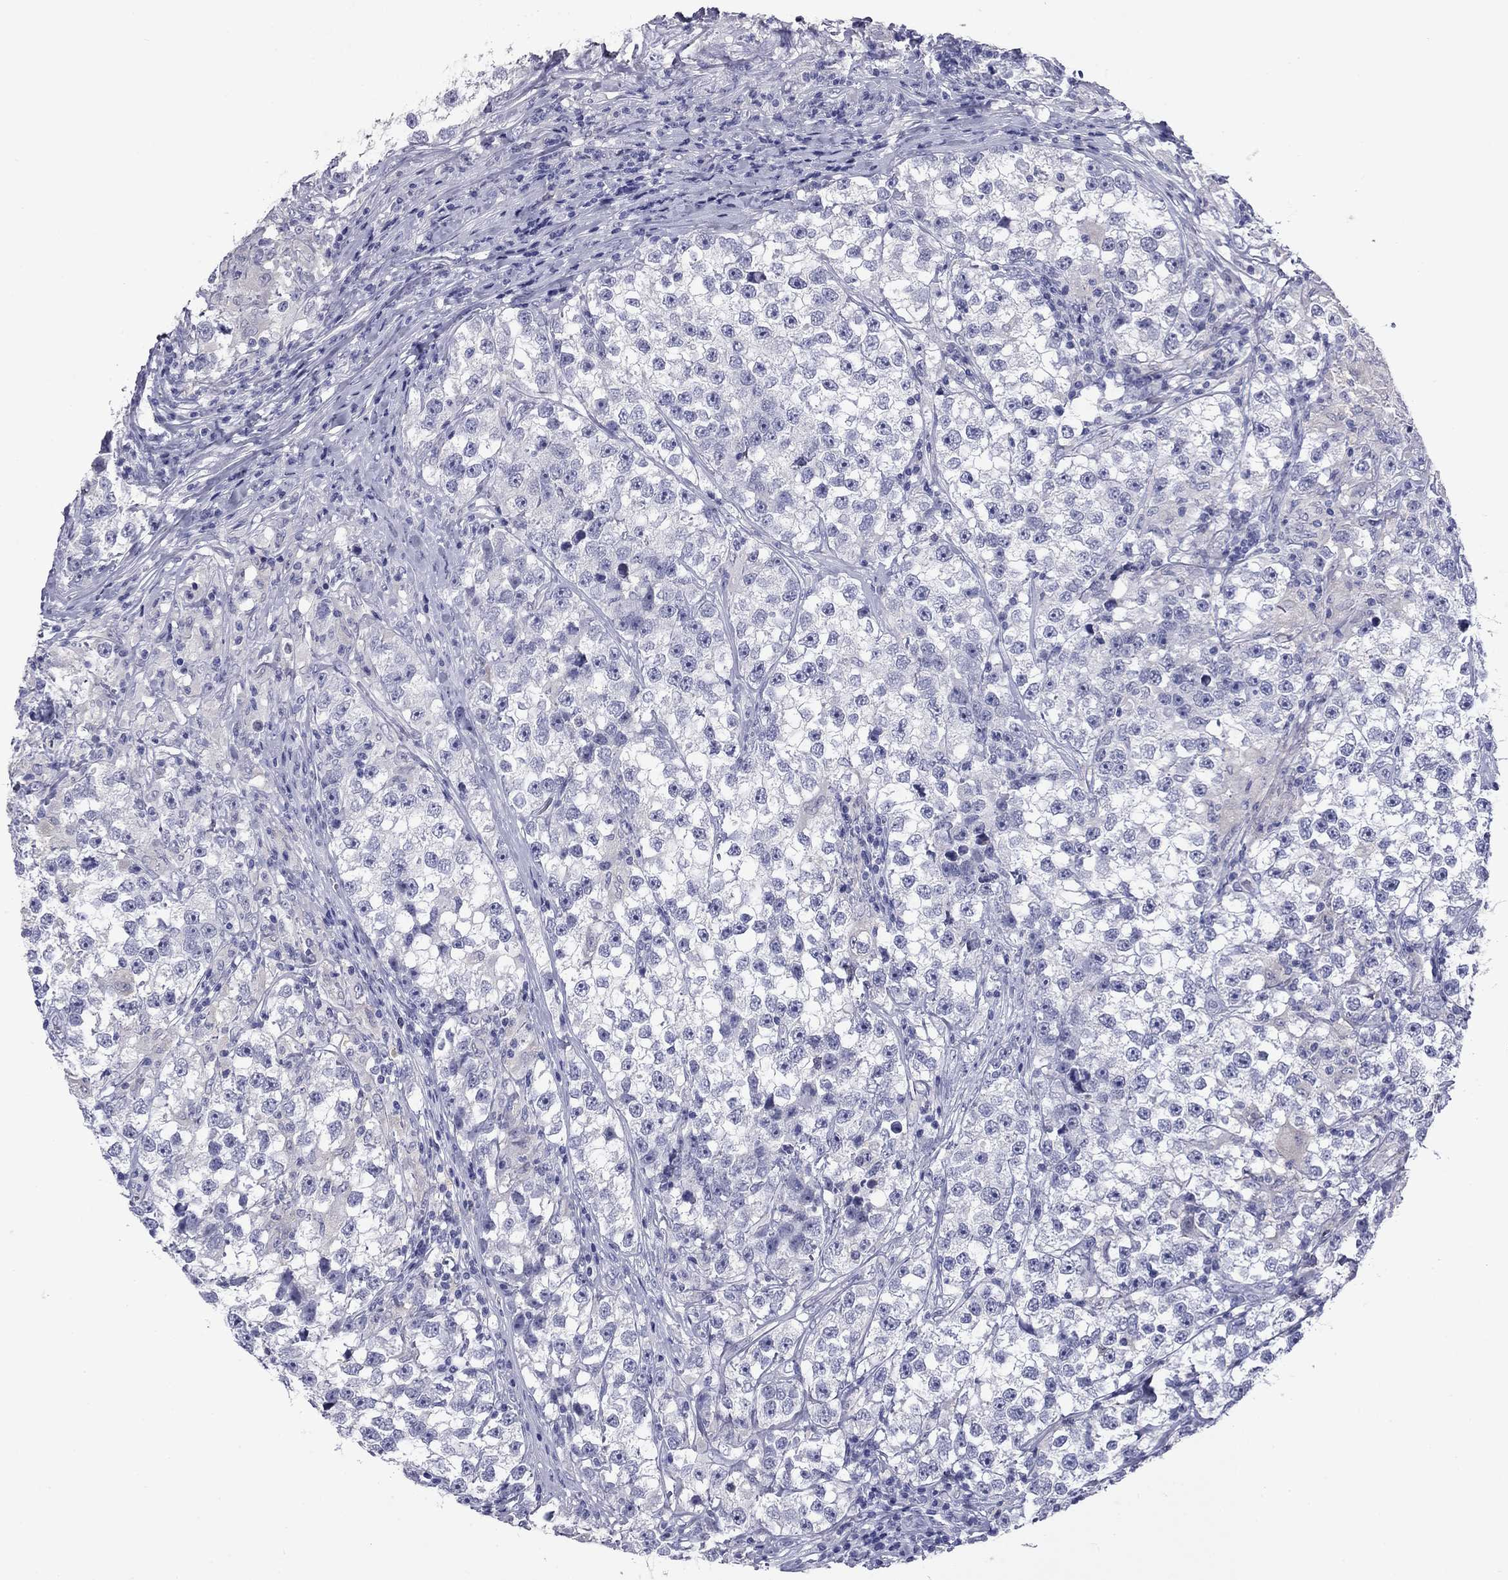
{"staining": {"intensity": "negative", "quantity": "none", "location": "none"}, "tissue": "testis cancer", "cell_type": "Tumor cells", "image_type": "cancer", "snomed": [{"axis": "morphology", "description": "Seminoma, NOS"}, {"axis": "topography", "description": "Testis"}], "caption": "Immunohistochemistry (IHC) photomicrograph of neoplastic tissue: testis cancer (seminoma) stained with DAB exhibits no significant protein staining in tumor cells. (DAB immunohistochemistry visualized using brightfield microscopy, high magnification).", "gene": "CFAP119", "patient": {"sex": "male", "age": 46}}